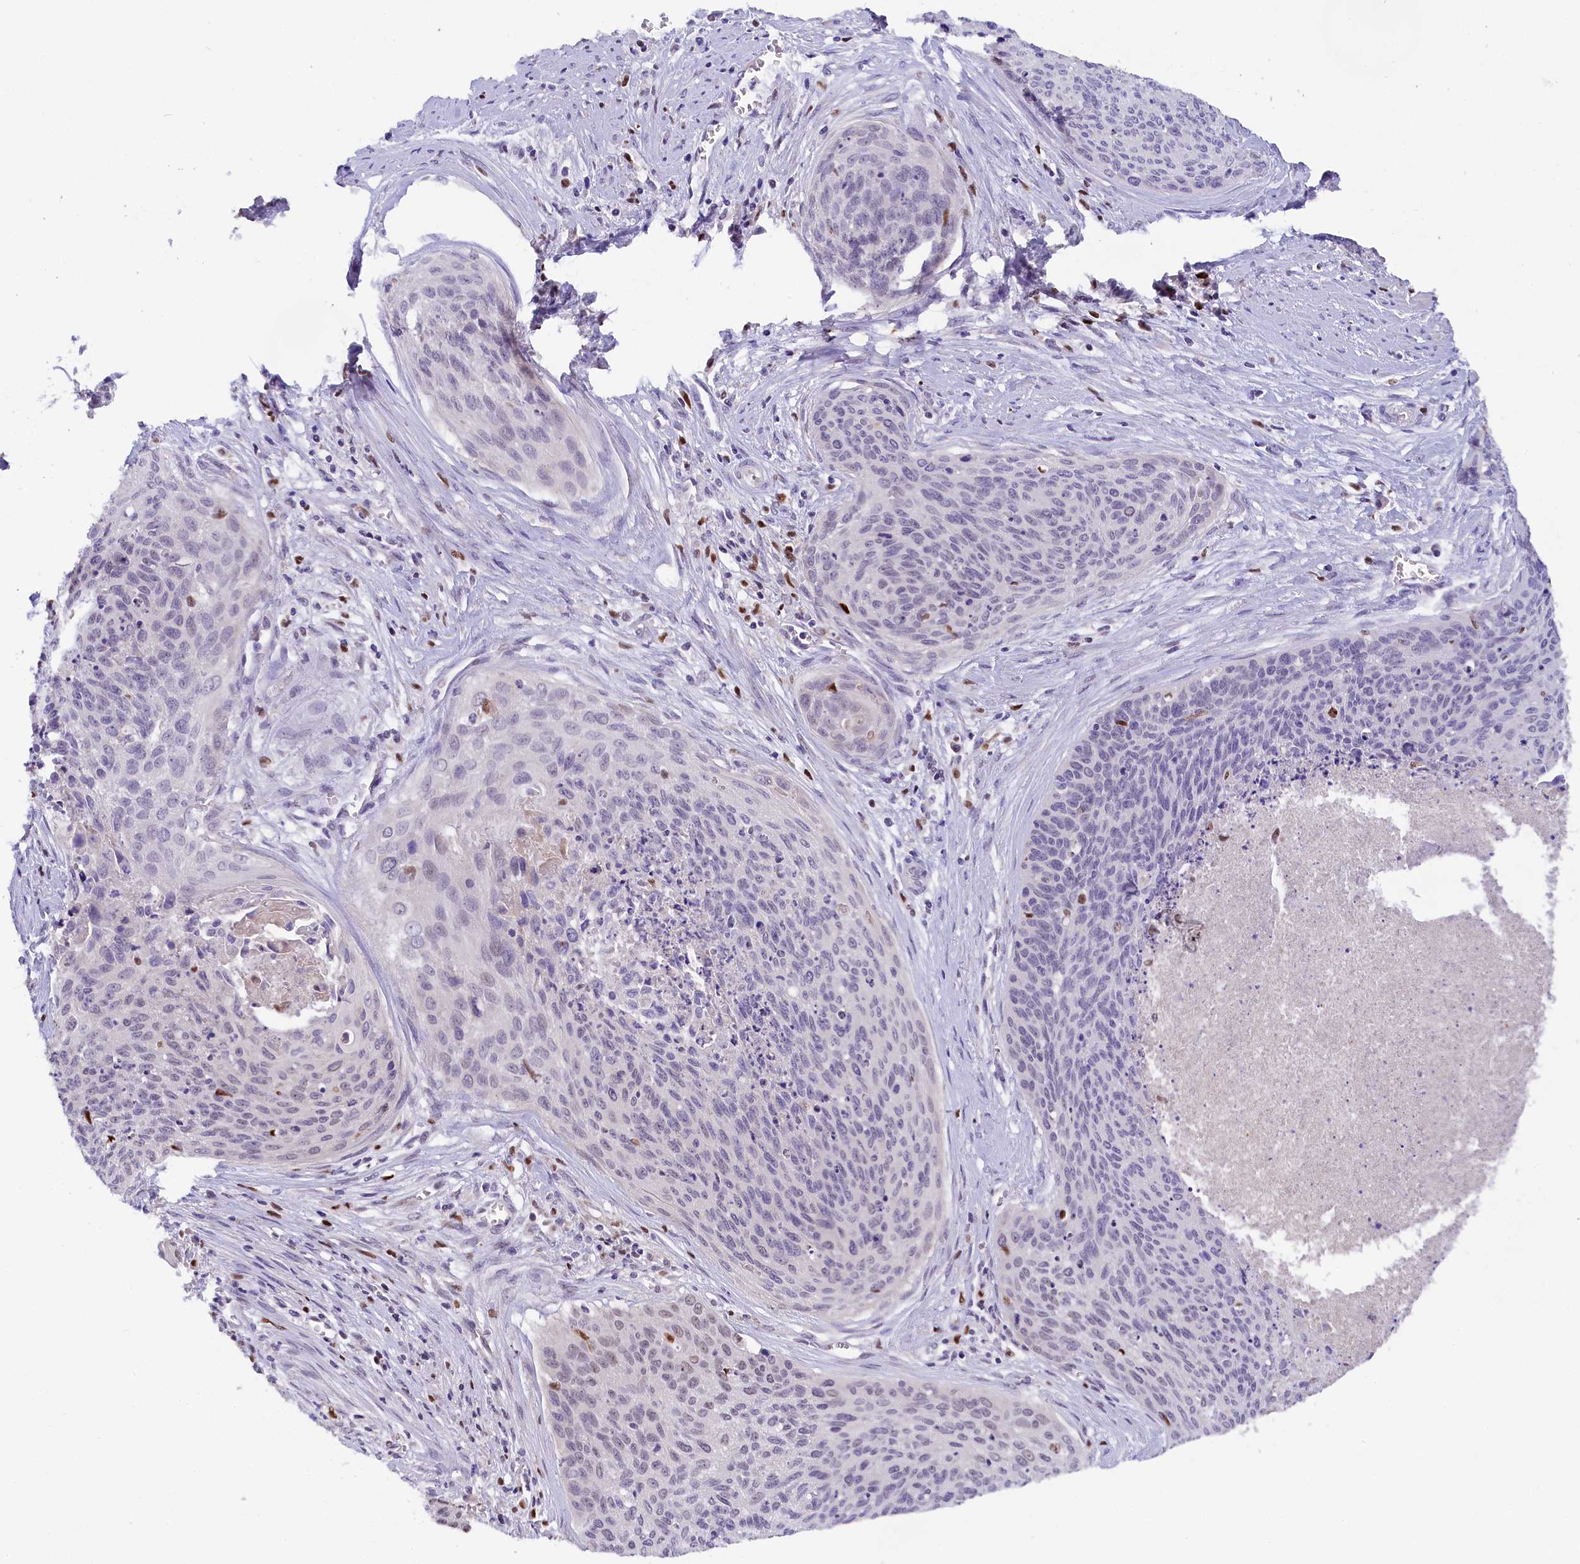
{"staining": {"intensity": "negative", "quantity": "none", "location": "none"}, "tissue": "cervical cancer", "cell_type": "Tumor cells", "image_type": "cancer", "snomed": [{"axis": "morphology", "description": "Squamous cell carcinoma, NOS"}, {"axis": "topography", "description": "Cervix"}], "caption": "A histopathology image of cervical cancer stained for a protein displays no brown staining in tumor cells.", "gene": "BTBD9", "patient": {"sex": "female", "age": 55}}